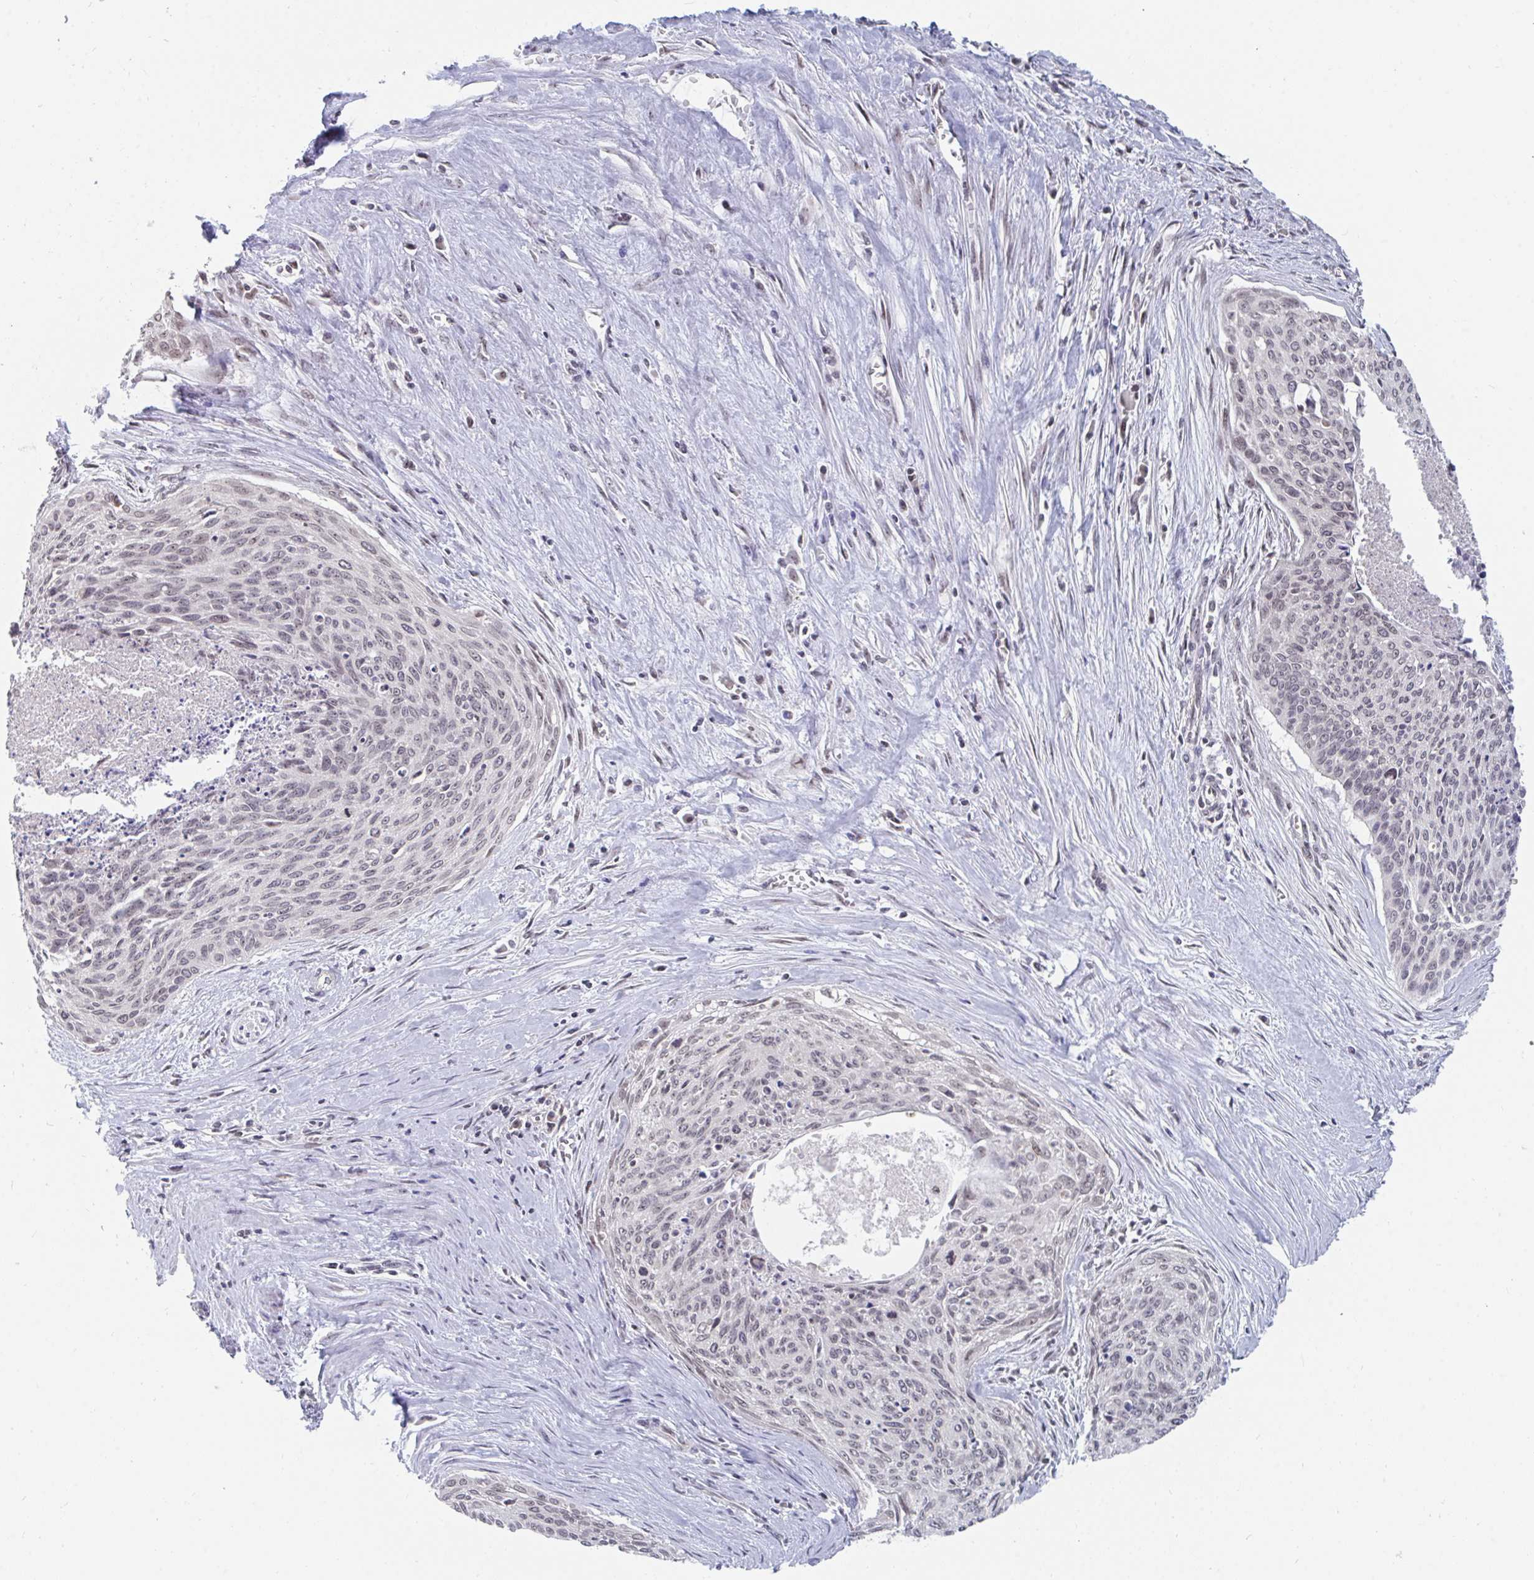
{"staining": {"intensity": "negative", "quantity": "none", "location": "none"}, "tissue": "cervical cancer", "cell_type": "Tumor cells", "image_type": "cancer", "snomed": [{"axis": "morphology", "description": "Squamous cell carcinoma, NOS"}, {"axis": "topography", "description": "Cervix"}], "caption": "Cervical cancer was stained to show a protein in brown. There is no significant expression in tumor cells.", "gene": "TRIP12", "patient": {"sex": "female", "age": 55}}